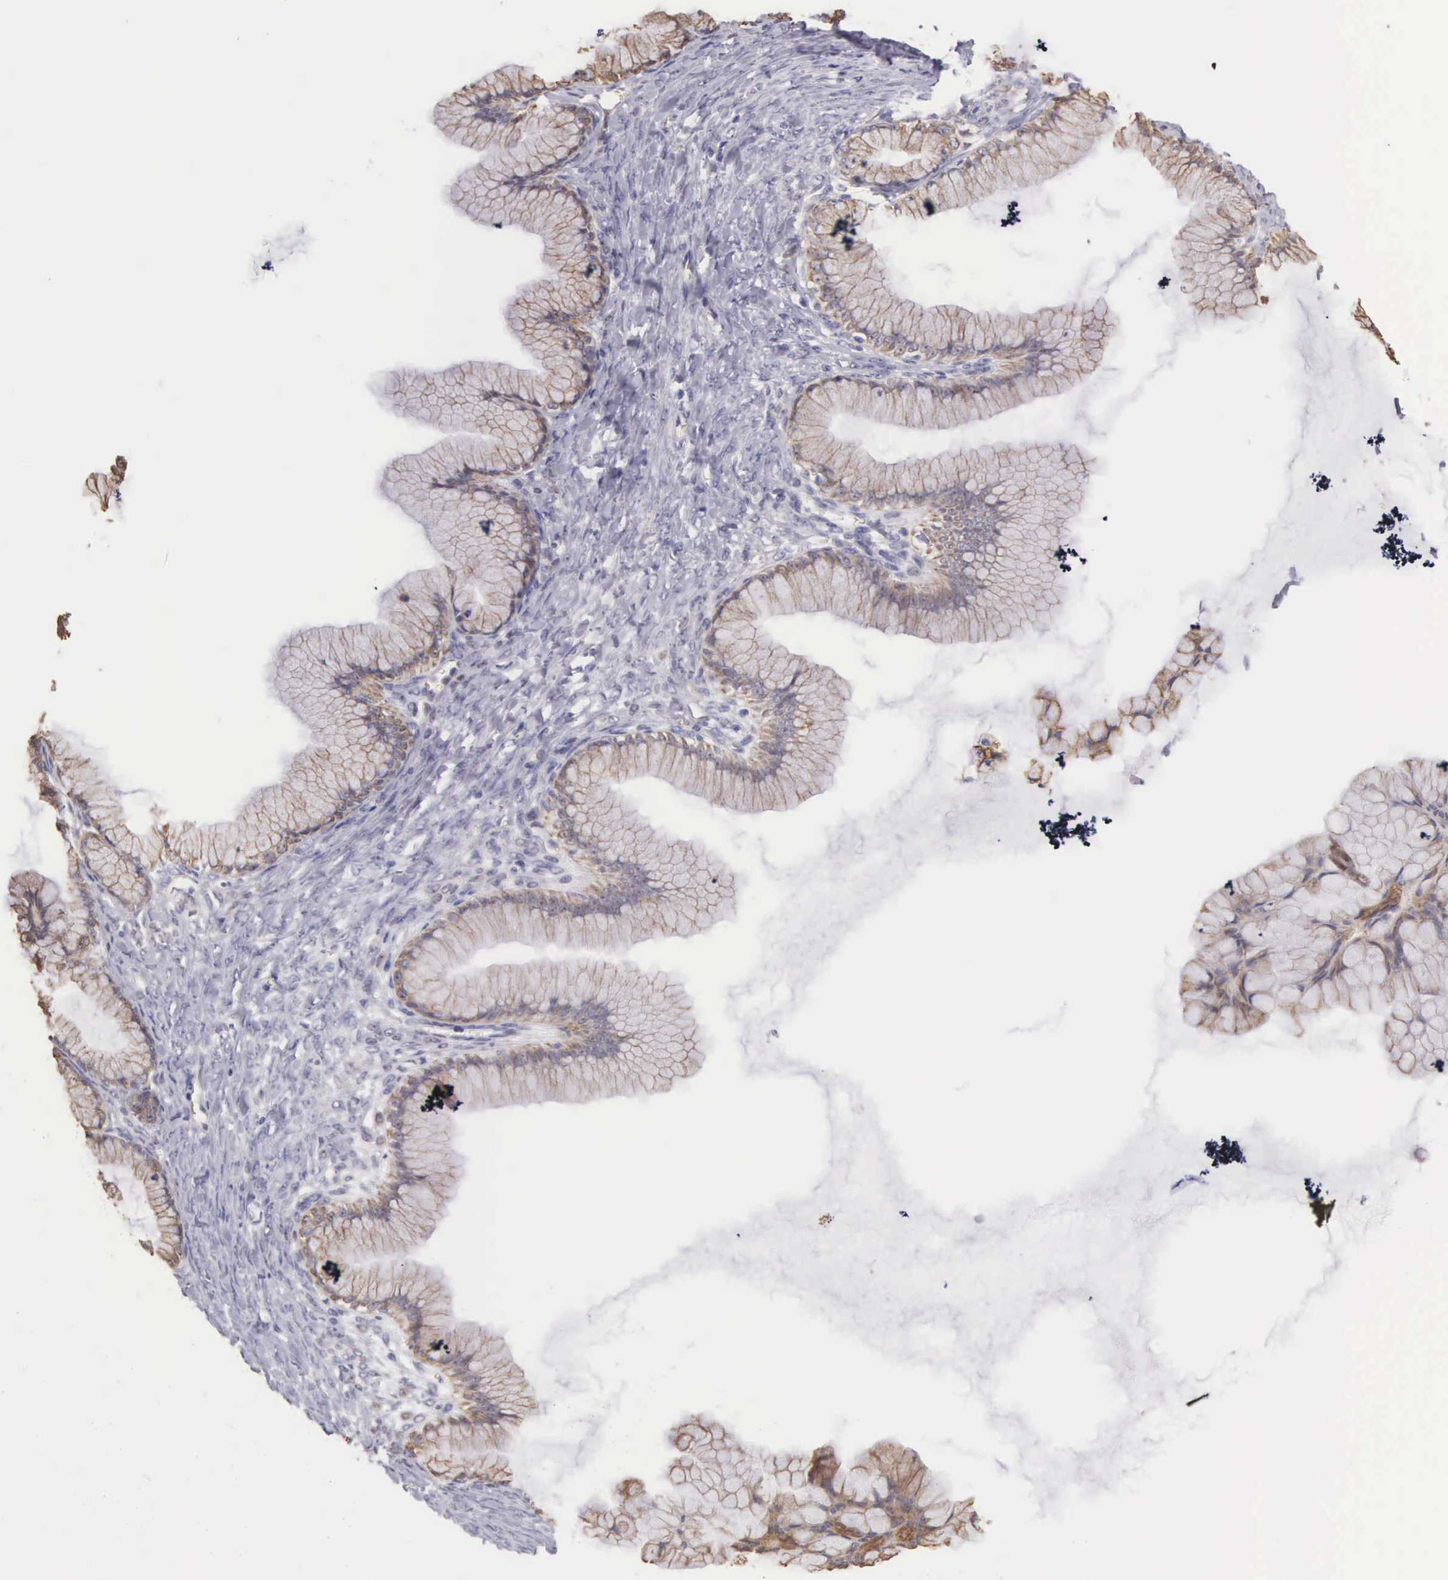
{"staining": {"intensity": "weak", "quantity": "25%-75%", "location": "cytoplasmic/membranous"}, "tissue": "ovarian cancer", "cell_type": "Tumor cells", "image_type": "cancer", "snomed": [{"axis": "morphology", "description": "Cystadenocarcinoma, mucinous, NOS"}, {"axis": "topography", "description": "Ovary"}], "caption": "Tumor cells reveal low levels of weak cytoplasmic/membranous positivity in about 25%-75% of cells in ovarian cancer (mucinous cystadenocarcinoma). (DAB (3,3'-diaminobenzidine) IHC, brown staining for protein, blue staining for nuclei).", "gene": "PIR", "patient": {"sex": "female", "age": 41}}